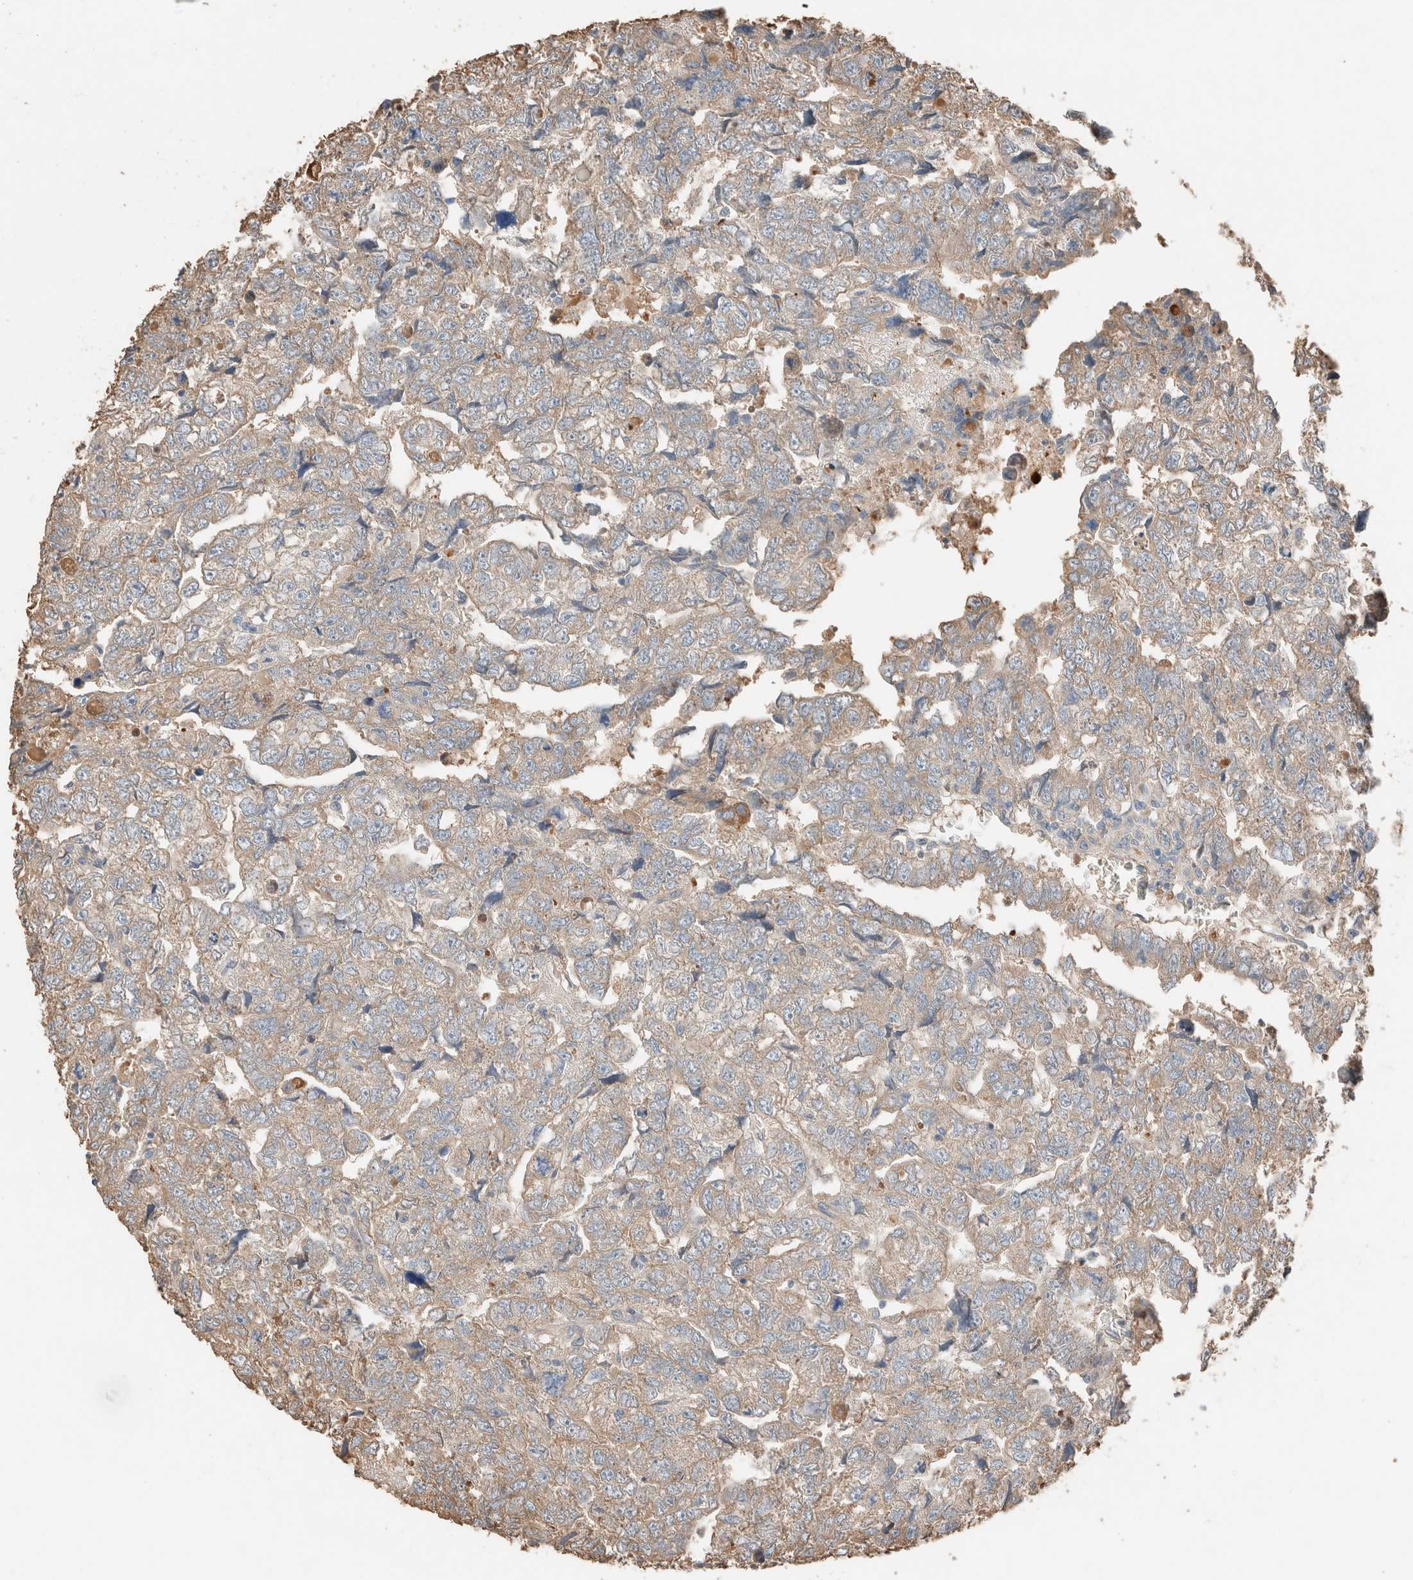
{"staining": {"intensity": "weak", "quantity": ">75%", "location": "cytoplasmic/membranous"}, "tissue": "testis cancer", "cell_type": "Tumor cells", "image_type": "cancer", "snomed": [{"axis": "morphology", "description": "Carcinoma, Embryonal, NOS"}, {"axis": "topography", "description": "Testis"}], "caption": "Protein staining of testis cancer (embryonal carcinoma) tissue exhibits weak cytoplasmic/membranous positivity in about >75% of tumor cells.", "gene": "TUBD1", "patient": {"sex": "male", "age": 36}}